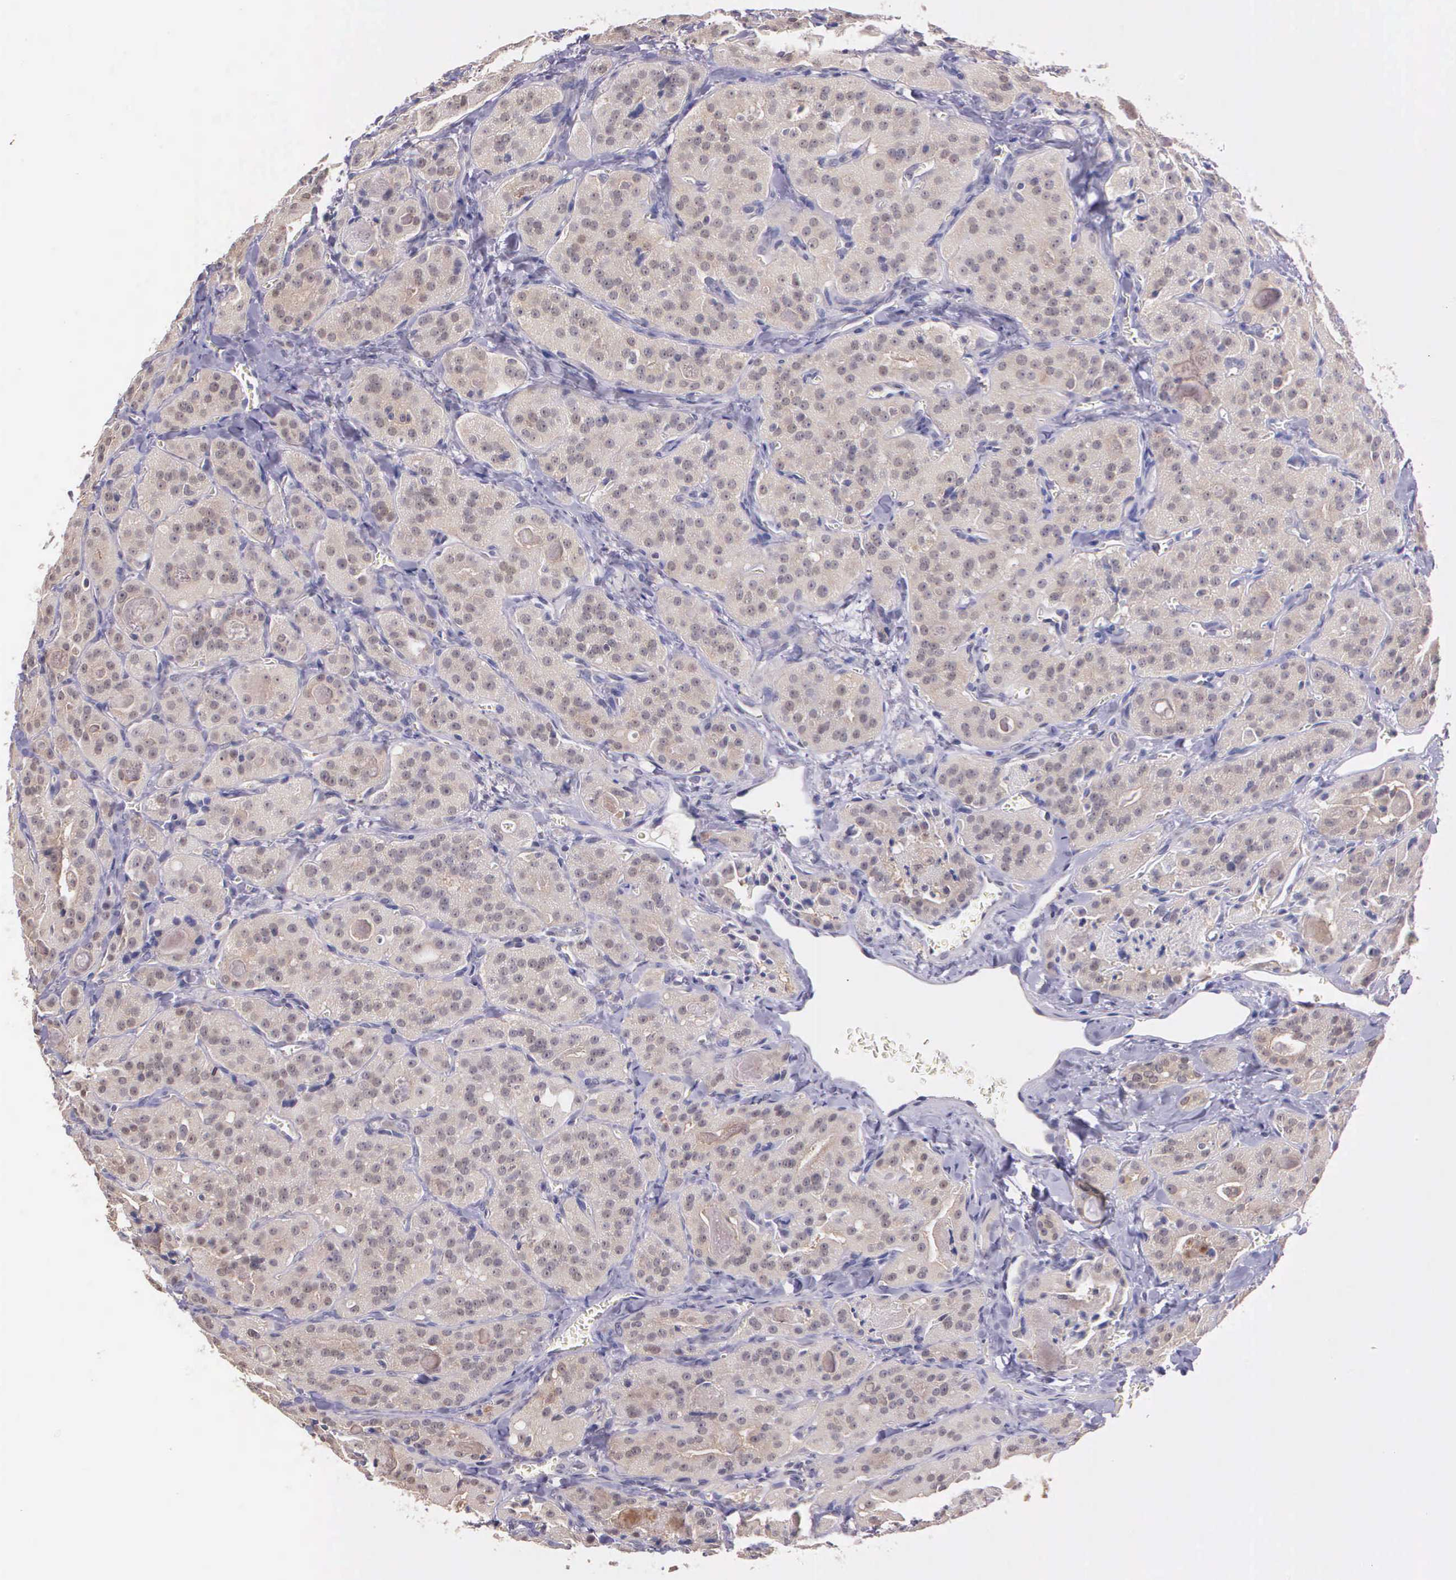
{"staining": {"intensity": "negative", "quantity": "none", "location": "none"}, "tissue": "thyroid cancer", "cell_type": "Tumor cells", "image_type": "cancer", "snomed": [{"axis": "morphology", "description": "Carcinoma, NOS"}, {"axis": "topography", "description": "Thyroid gland"}], "caption": "Carcinoma (thyroid) stained for a protein using immunohistochemistry shows no expression tumor cells.", "gene": "IGBP1", "patient": {"sex": "male", "age": 76}}